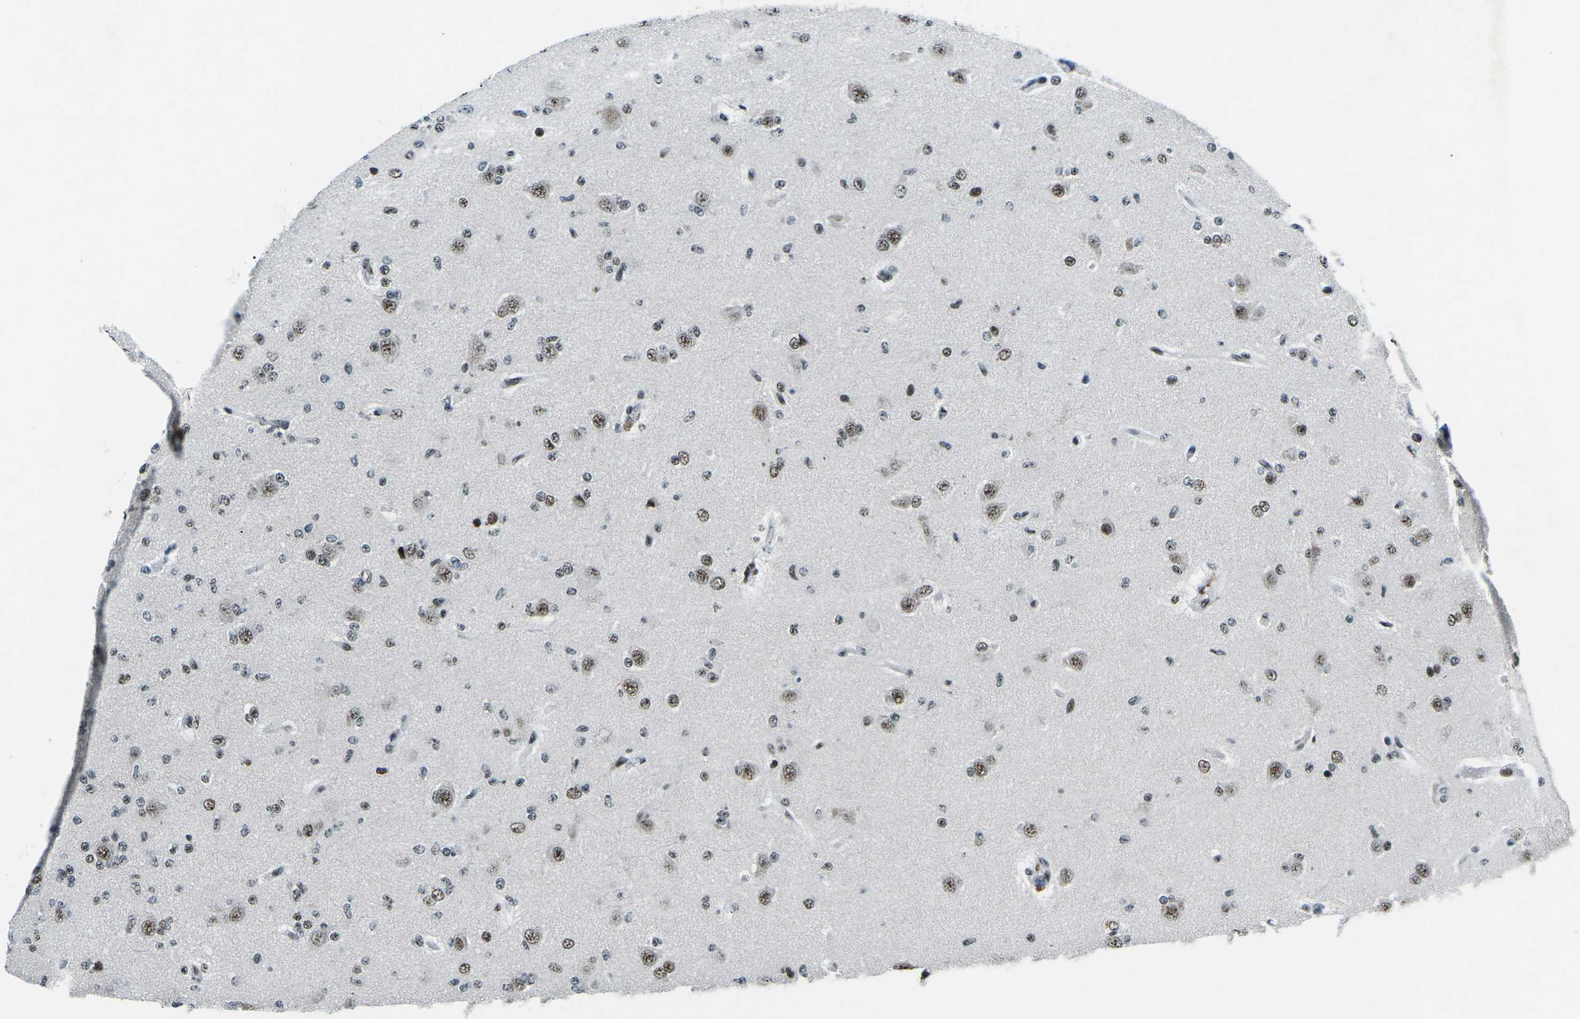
{"staining": {"intensity": "moderate", "quantity": ">75%", "location": "nuclear"}, "tissue": "glioma", "cell_type": "Tumor cells", "image_type": "cancer", "snomed": [{"axis": "morphology", "description": "Glioma, malignant, Low grade"}, {"axis": "topography", "description": "Brain"}], "caption": "Human glioma stained for a protein (brown) reveals moderate nuclear positive positivity in about >75% of tumor cells.", "gene": "RBL2", "patient": {"sex": "male", "age": 38}}